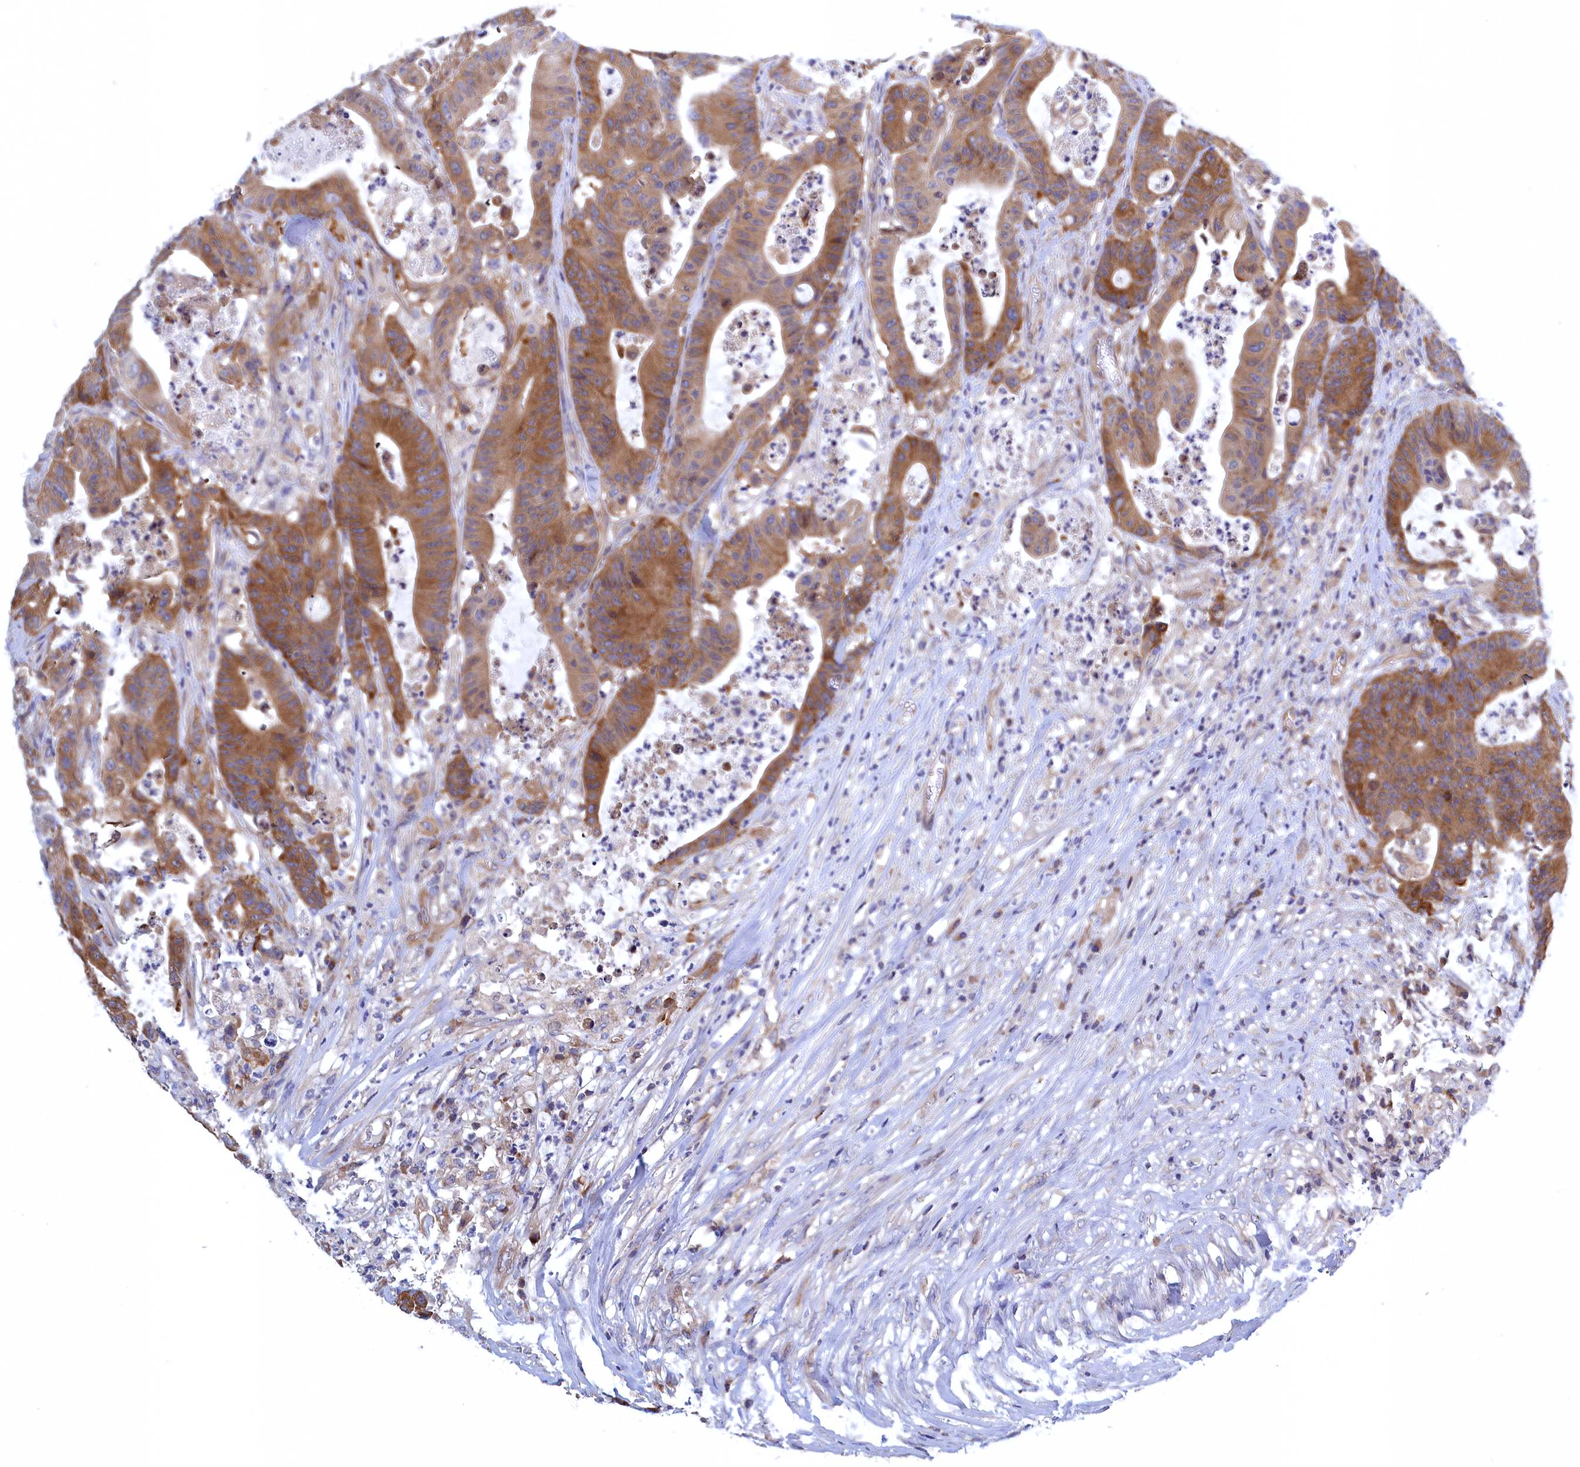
{"staining": {"intensity": "moderate", "quantity": ">75%", "location": "cytoplasmic/membranous"}, "tissue": "colorectal cancer", "cell_type": "Tumor cells", "image_type": "cancer", "snomed": [{"axis": "morphology", "description": "Adenocarcinoma, NOS"}, {"axis": "topography", "description": "Colon"}], "caption": "Adenocarcinoma (colorectal) tissue displays moderate cytoplasmic/membranous positivity in approximately >75% of tumor cells (DAB = brown stain, brightfield microscopy at high magnification).", "gene": "NAA10", "patient": {"sex": "female", "age": 84}}